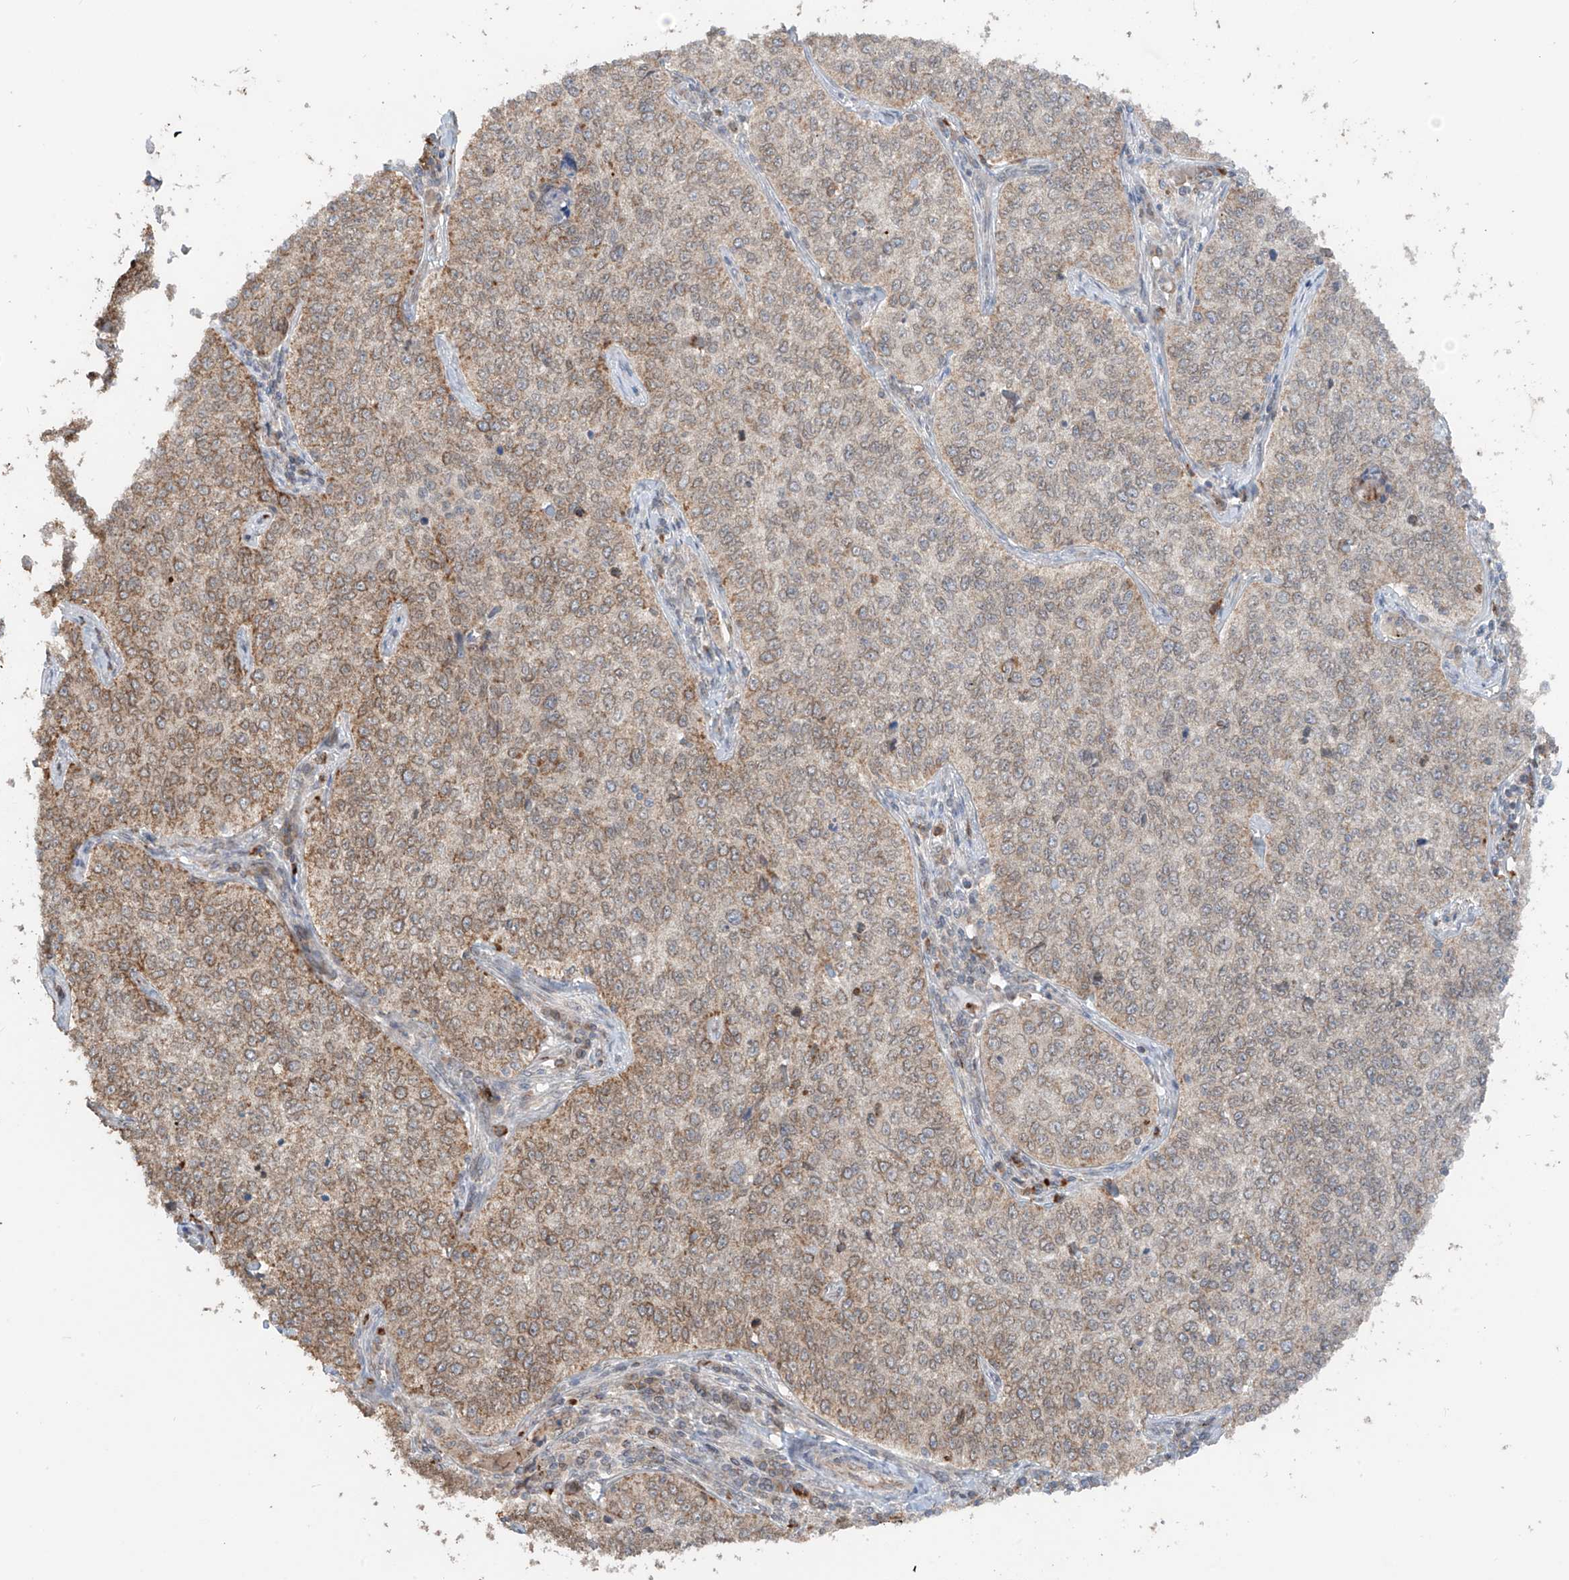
{"staining": {"intensity": "weak", "quantity": "25%-75%", "location": "cytoplasmic/membranous"}, "tissue": "cervical cancer", "cell_type": "Tumor cells", "image_type": "cancer", "snomed": [{"axis": "morphology", "description": "Squamous cell carcinoma, NOS"}, {"axis": "topography", "description": "Cervix"}], "caption": "Approximately 25%-75% of tumor cells in human cervical squamous cell carcinoma demonstrate weak cytoplasmic/membranous protein positivity as visualized by brown immunohistochemical staining.", "gene": "AHCTF1", "patient": {"sex": "female", "age": 35}}